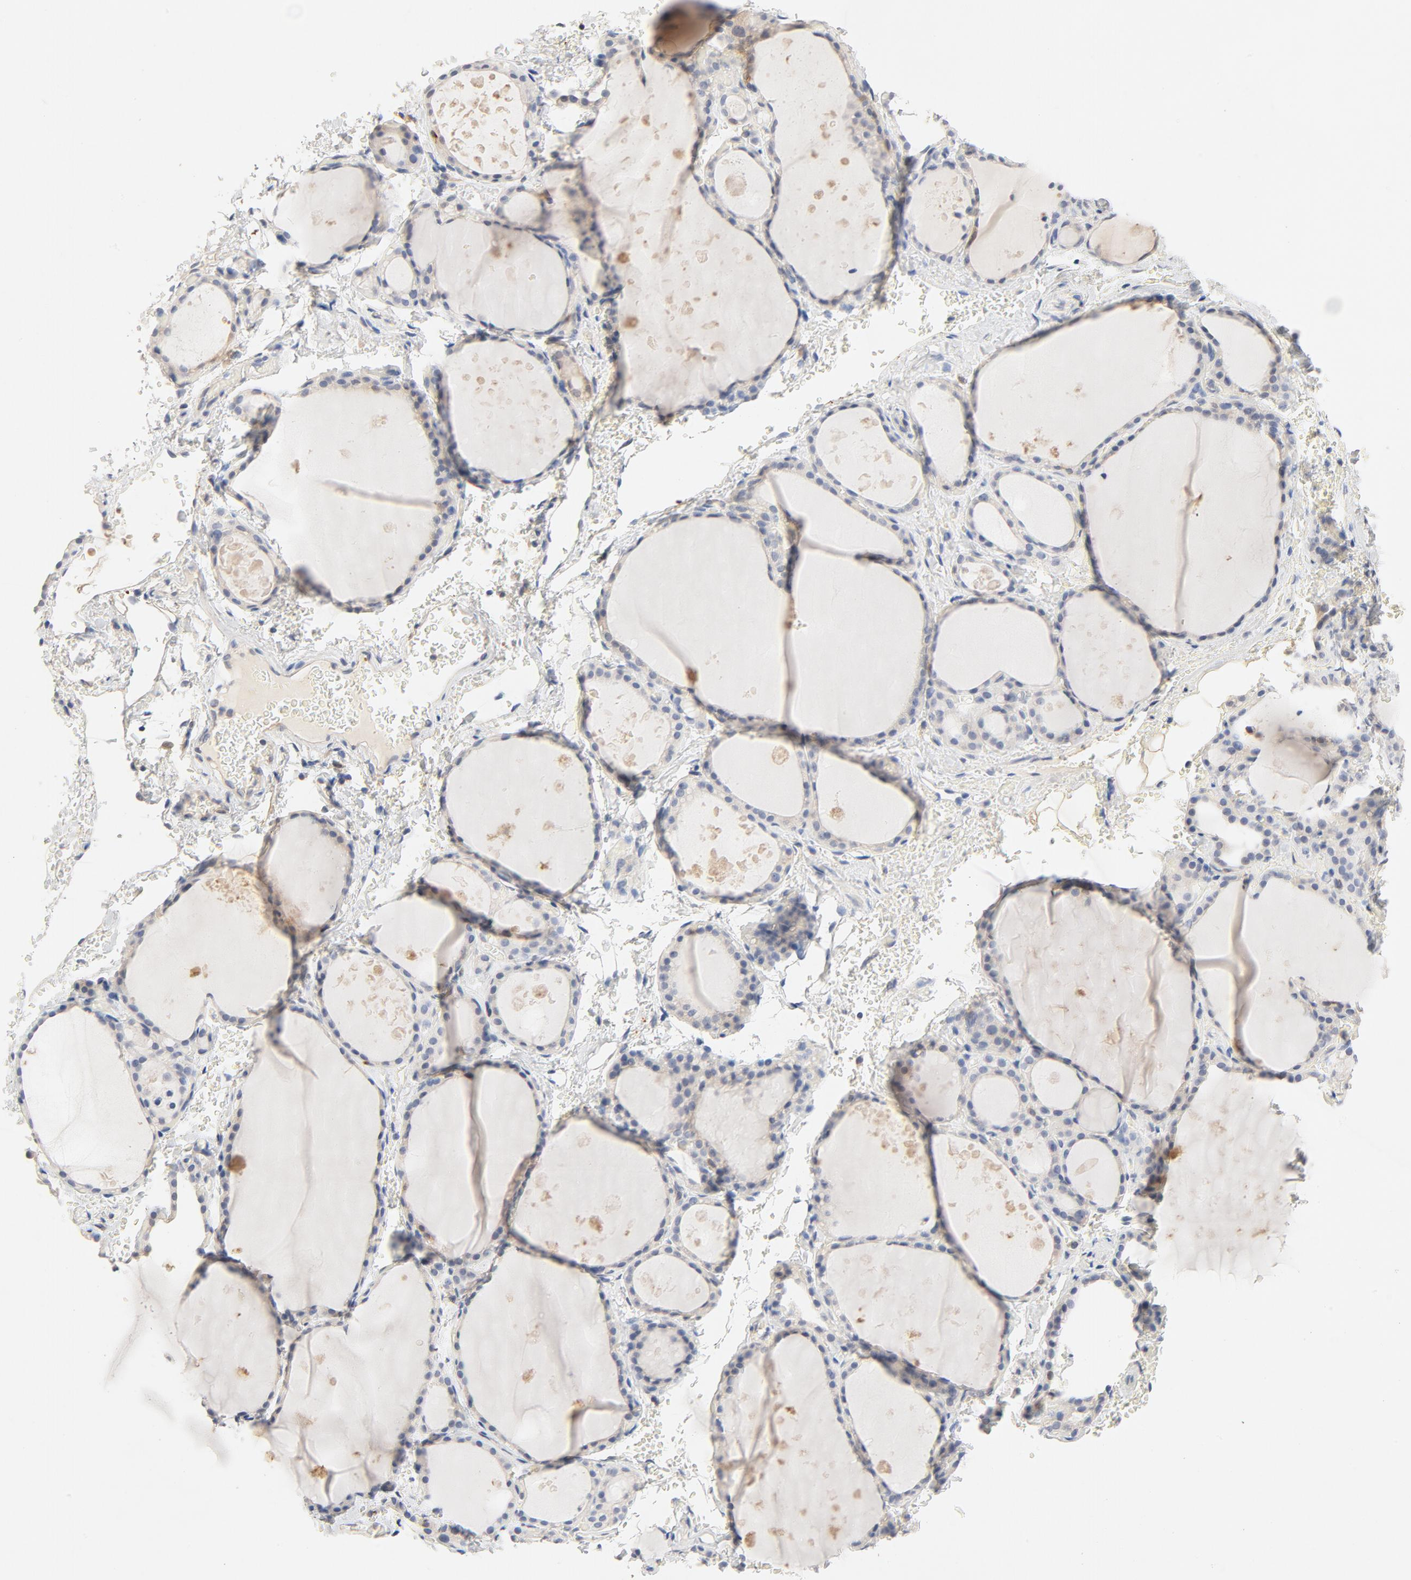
{"staining": {"intensity": "negative", "quantity": "none", "location": "none"}, "tissue": "thyroid gland", "cell_type": "Glandular cells", "image_type": "normal", "snomed": [{"axis": "morphology", "description": "Normal tissue, NOS"}, {"axis": "topography", "description": "Thyroid gland"}], "caption": "This is an immunohistochemistry image of unremarkable thyroid gland. There is no staining in glandular cells.", "gene": "STAT1", "patient": {"sex": "male", "age": 61}}